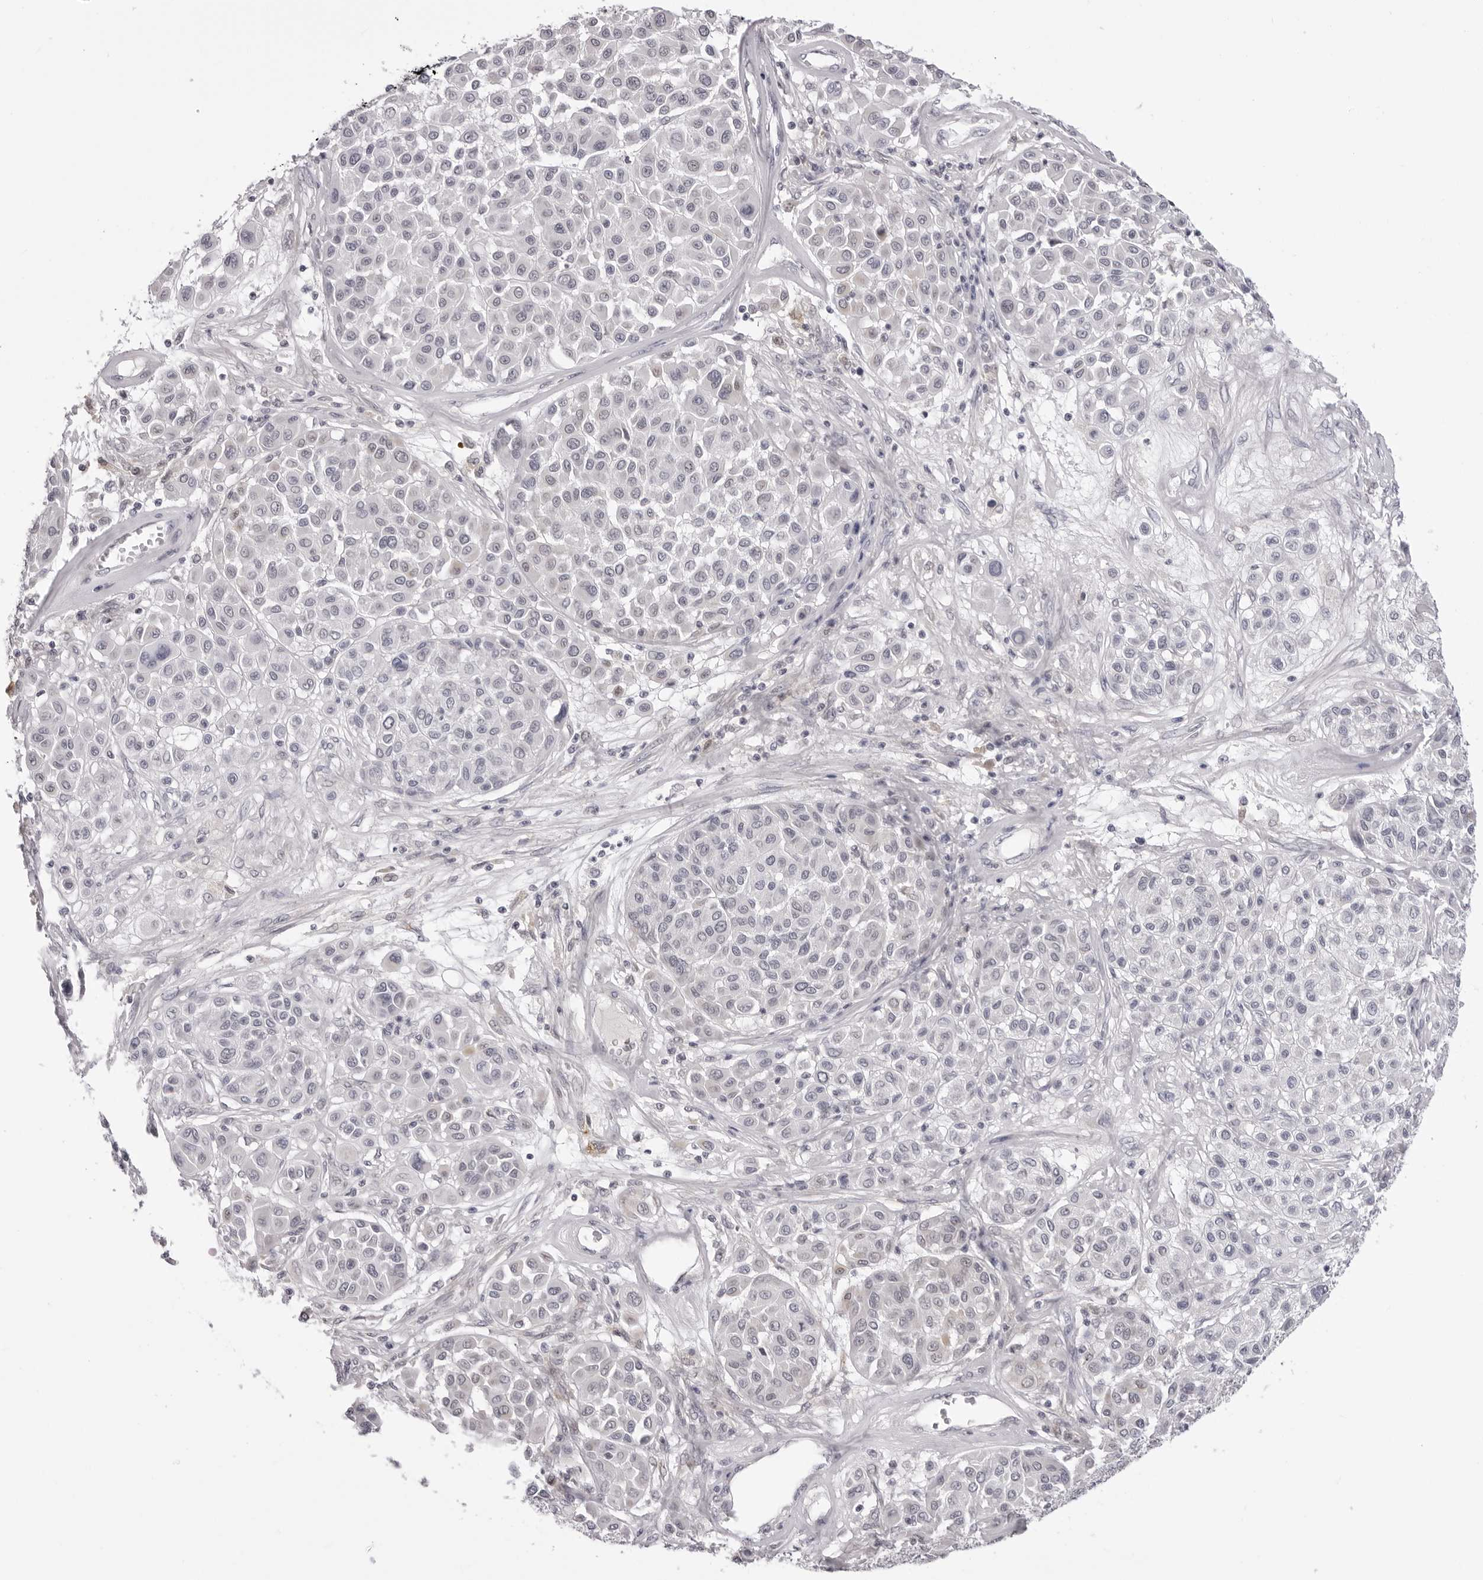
{"staining": {"intensity": "negative", "quantity": "none", "location": "none"}, "tissue": "melanoma", "cell_type": "Tumor cells", "image_type": "cancer", "snomed": [{"axis": "morphology", "description": "Malignant melanoma, Metastatic site"}, {"axis": "topography", "description": "Soft tissue"}], "caption": "Immunohistochemical staining of melanoma shows no significant staining in tumor cells.", "gene": "SUGCT", "patient": {"sex": "male", "age": 41}}